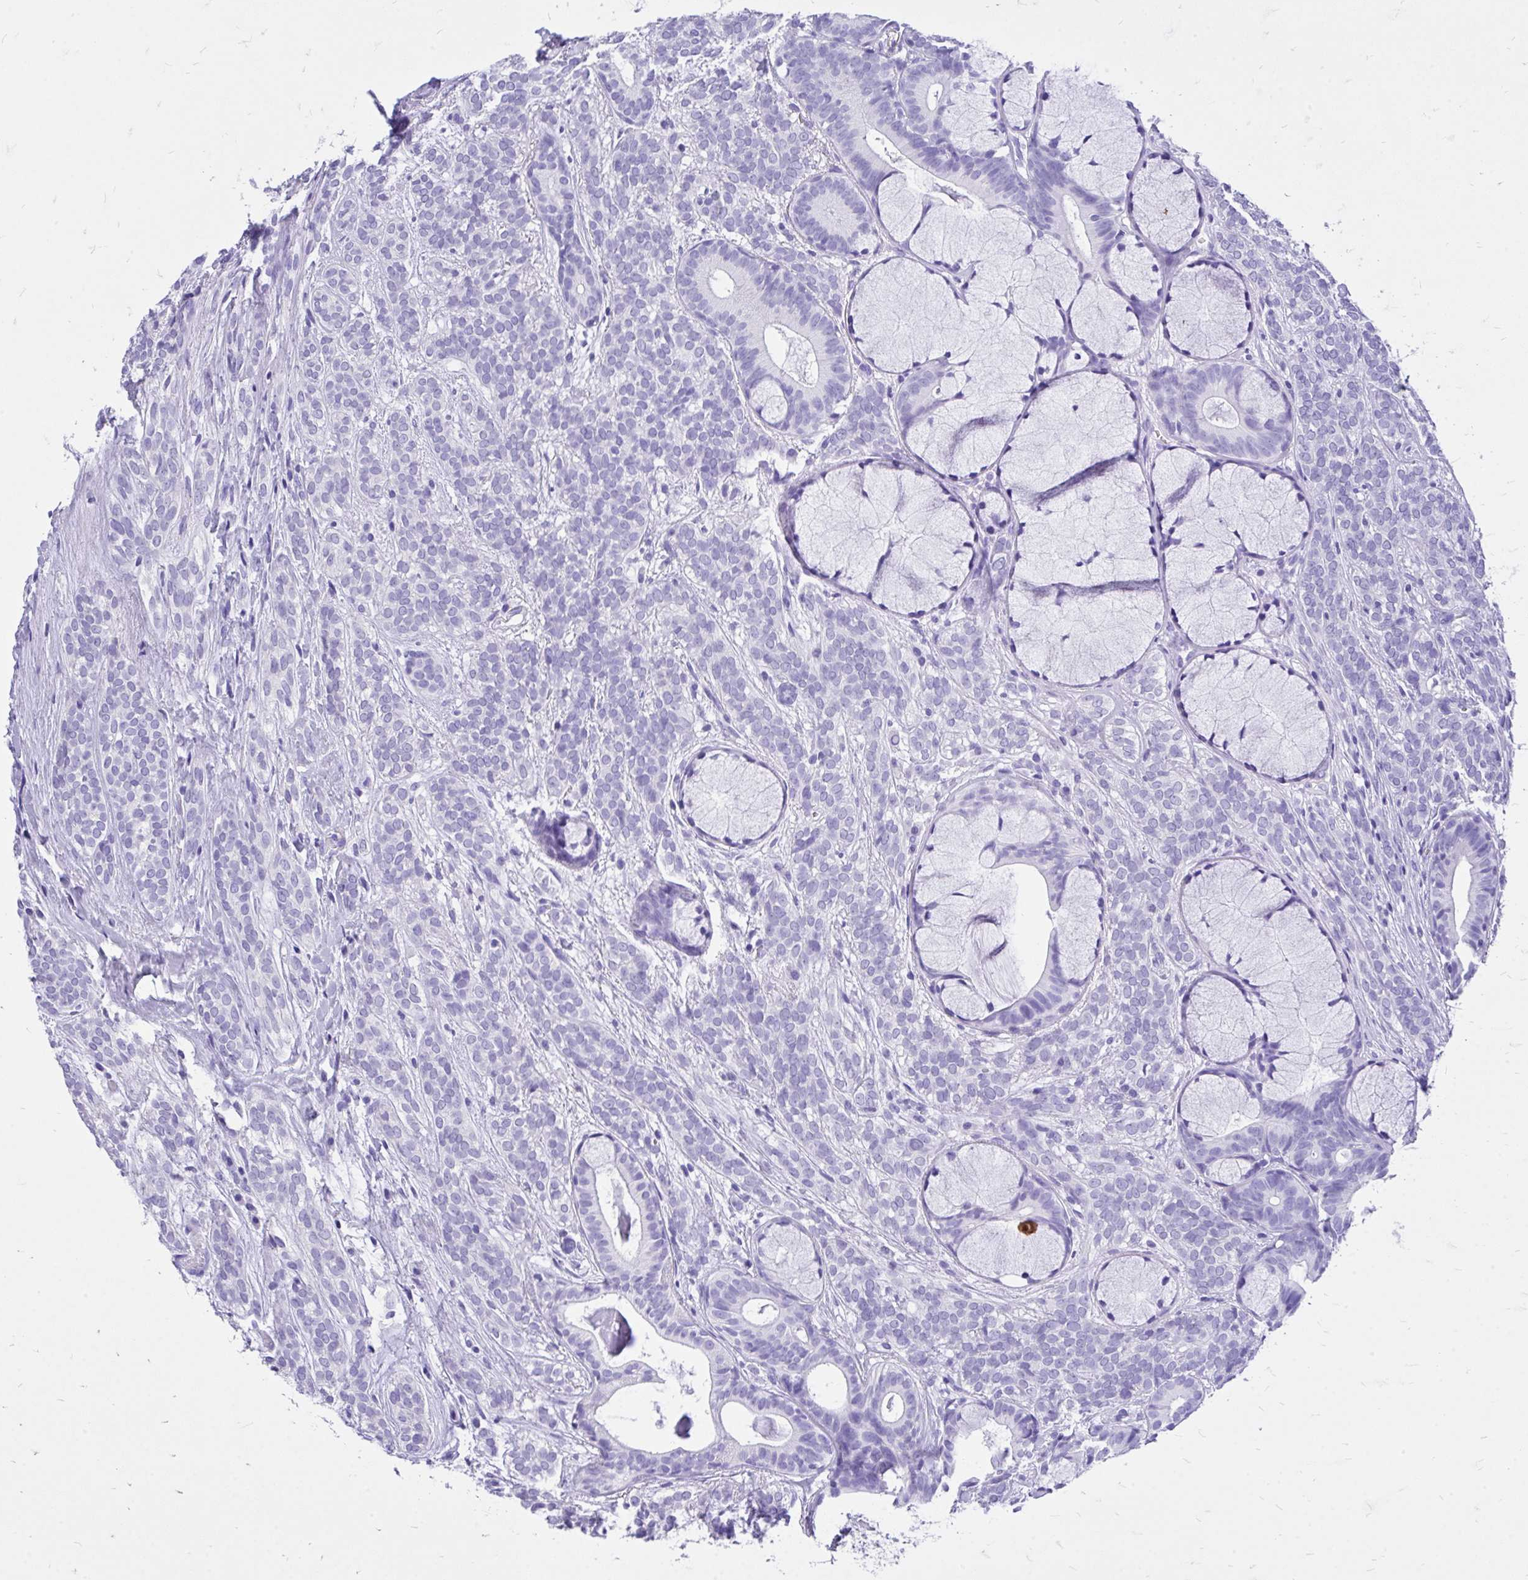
{"staining": {"intensity": "negative", "quantity": "none", "location": "none"}, "tissue": "head and neck cancer", "cell_type": "Tumor cells", "image_type": "cancer", "snomed": [{"axis": "morphology", "description": "Adenocarcinoma, NOS"}, {"axis": "topography", "description": "Head-Neck"}], "caption": "High magnification brightfield microscopy of head and neck cancer (adenocarcinoma) stained with DAB (3,3'-diaminobenzidine) (brown) and counterstained with hematoxylin (blue): tumor cells show no significant expression.", "gene": "MON1A", "patient": {"sex": "female", "age": 57}}